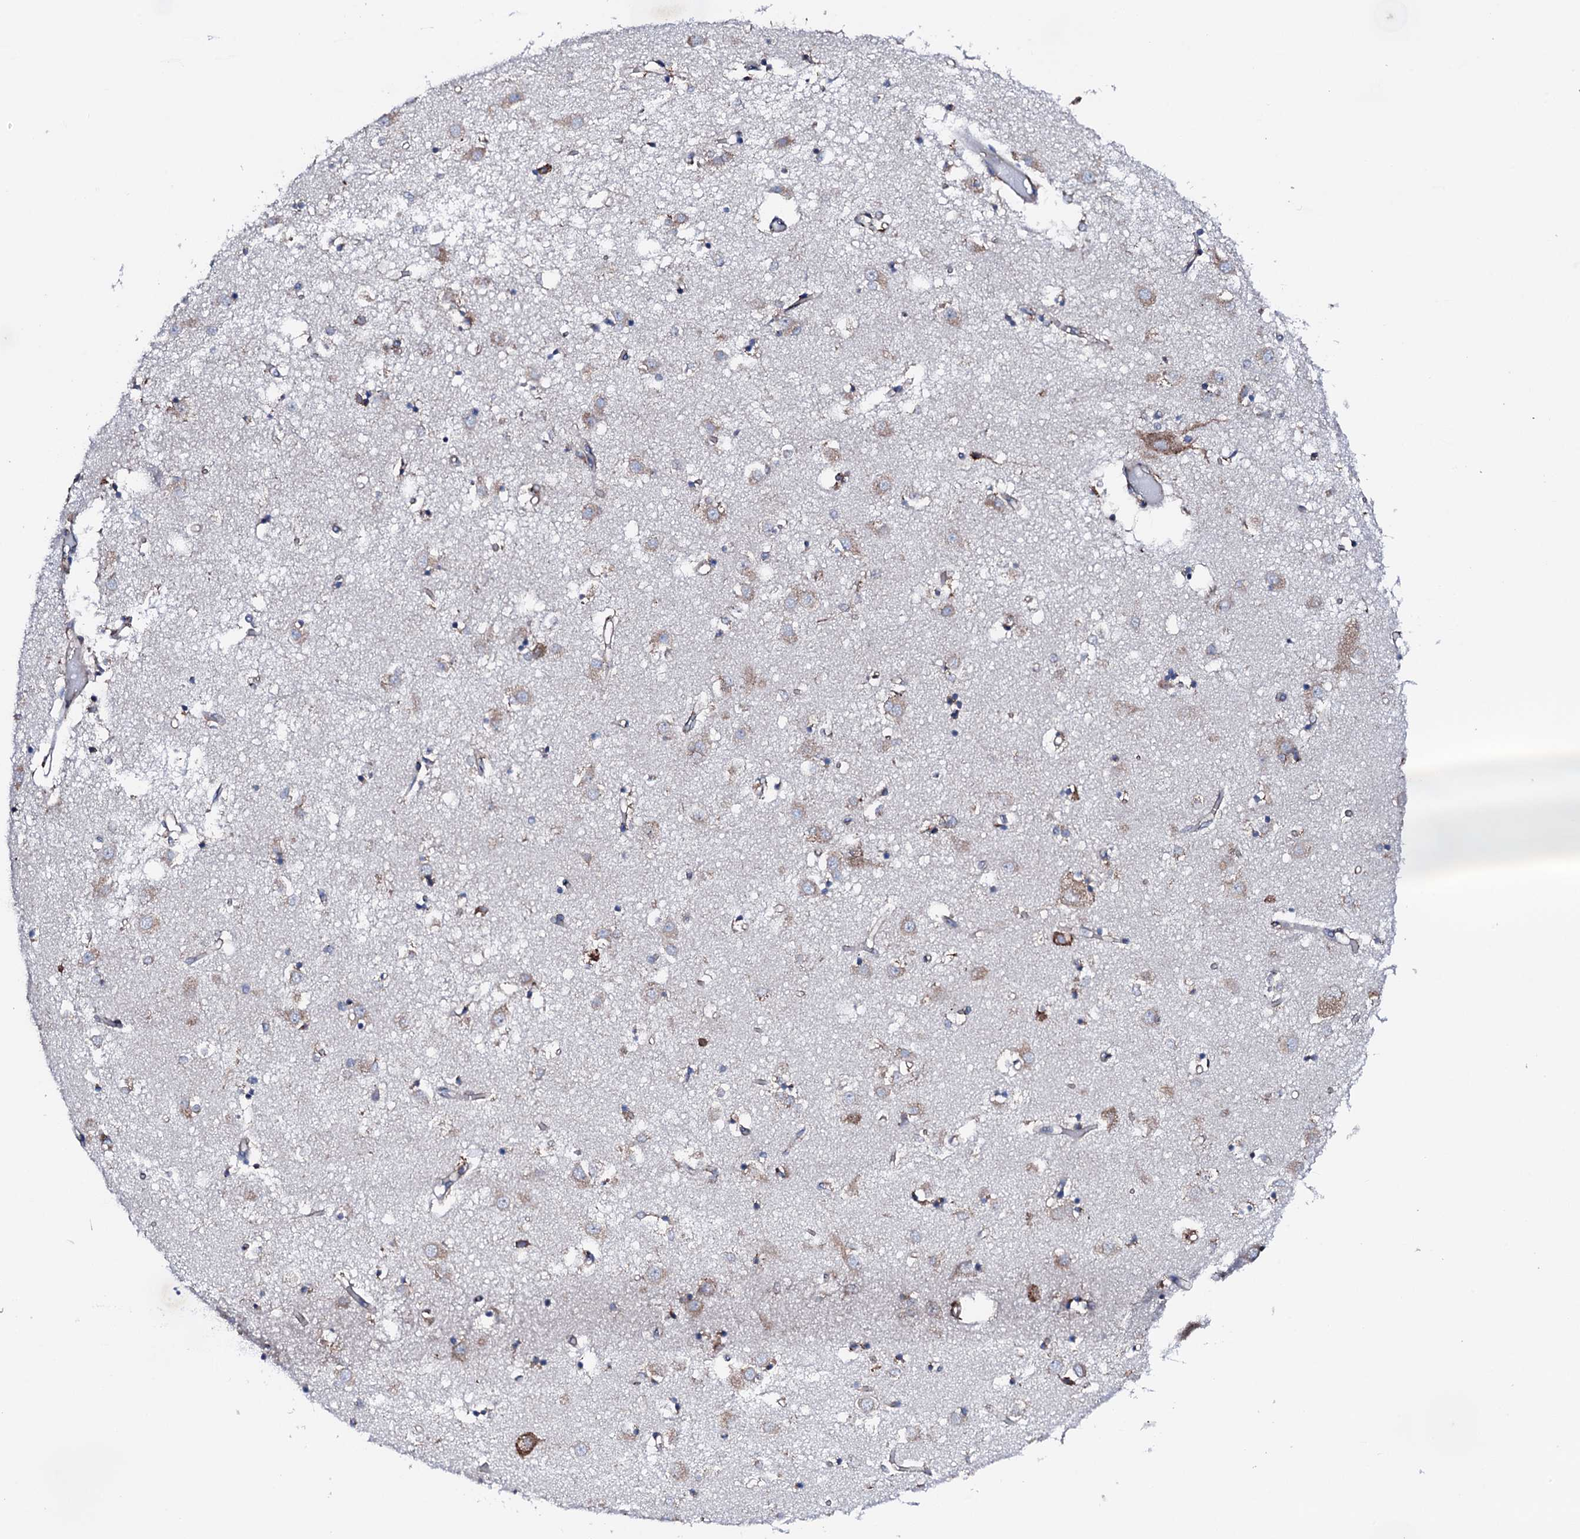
{"staining": {"intensity": "moderate", "quantity": "<25%", "location": "cytoplasmic/membranous"}, "tissue": "caudate", "cell_type": "Glial cells", "image_type": "normal", "snomed": [{"axis": "morphology", "description": "Normal tissue, NOS"}, {"axis": "topography", "description": "Lateral ventricle wall"}], "caption": "Human caudate stained with a brown dye reveals moderate cytoplasmic/membranous positive positivity in approximately <25% of glial cells.", "gene": "AMDHD1", "patient": {"sex": "male", "age": 70}}